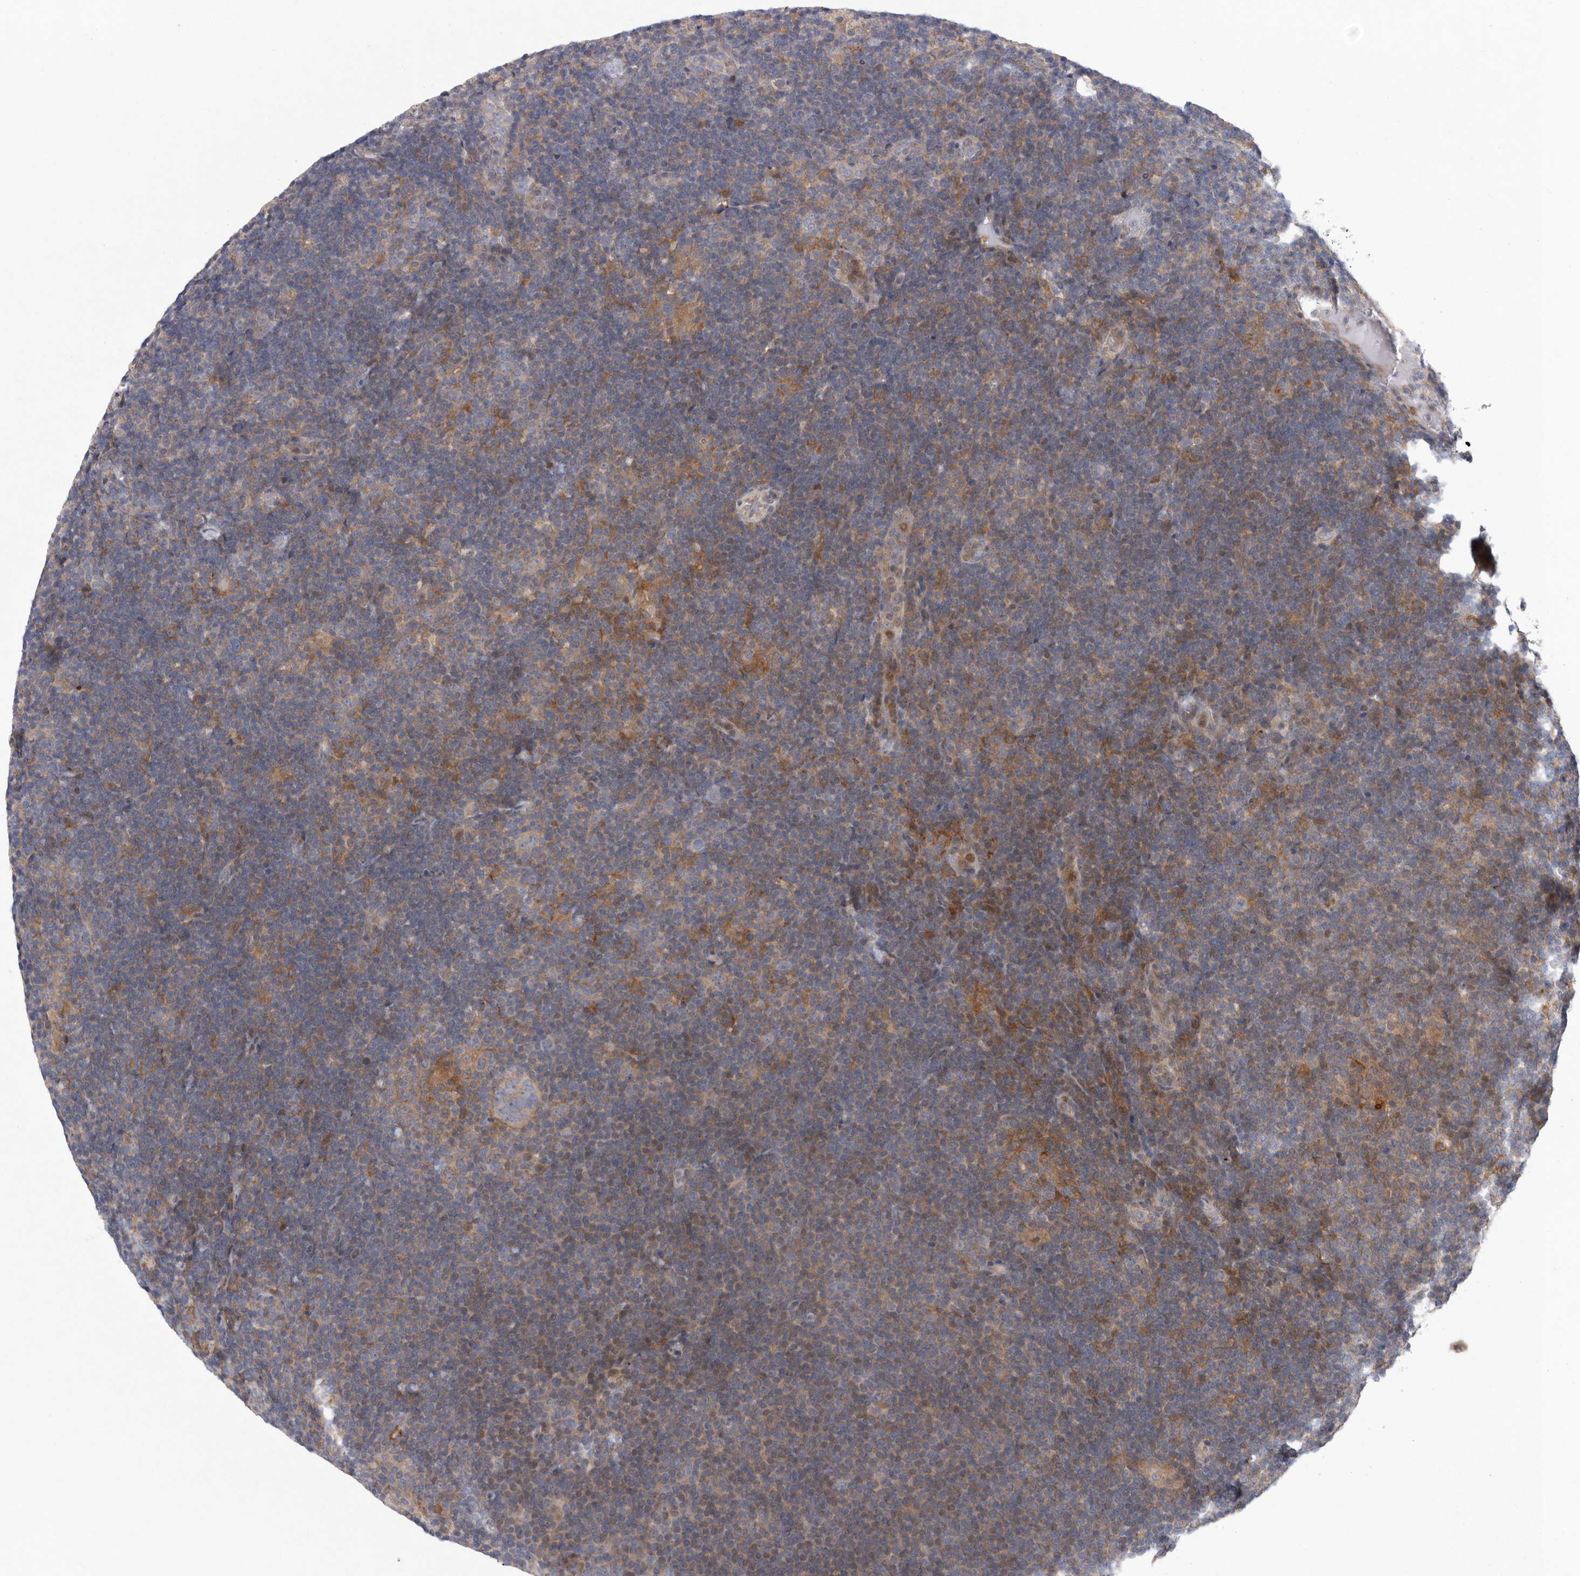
{"staining": {"intensity": "negative", "quantity": "none", "location": "none"}, "tissue": "lymphoma", "cell_type": "Tumor cells", "image_type": "cancer", "snomed": [{"axis": "morphology", "description": "Hodgkin's disease, NOS"}, {"axis": "topography", "description": "Lymph node"}], "caption": "The histopathology image exhibits no significant positivity in tumor cells of lymphoma.", "gene": "MPZL1", "patient": {"sex": "female", "age": 57}}